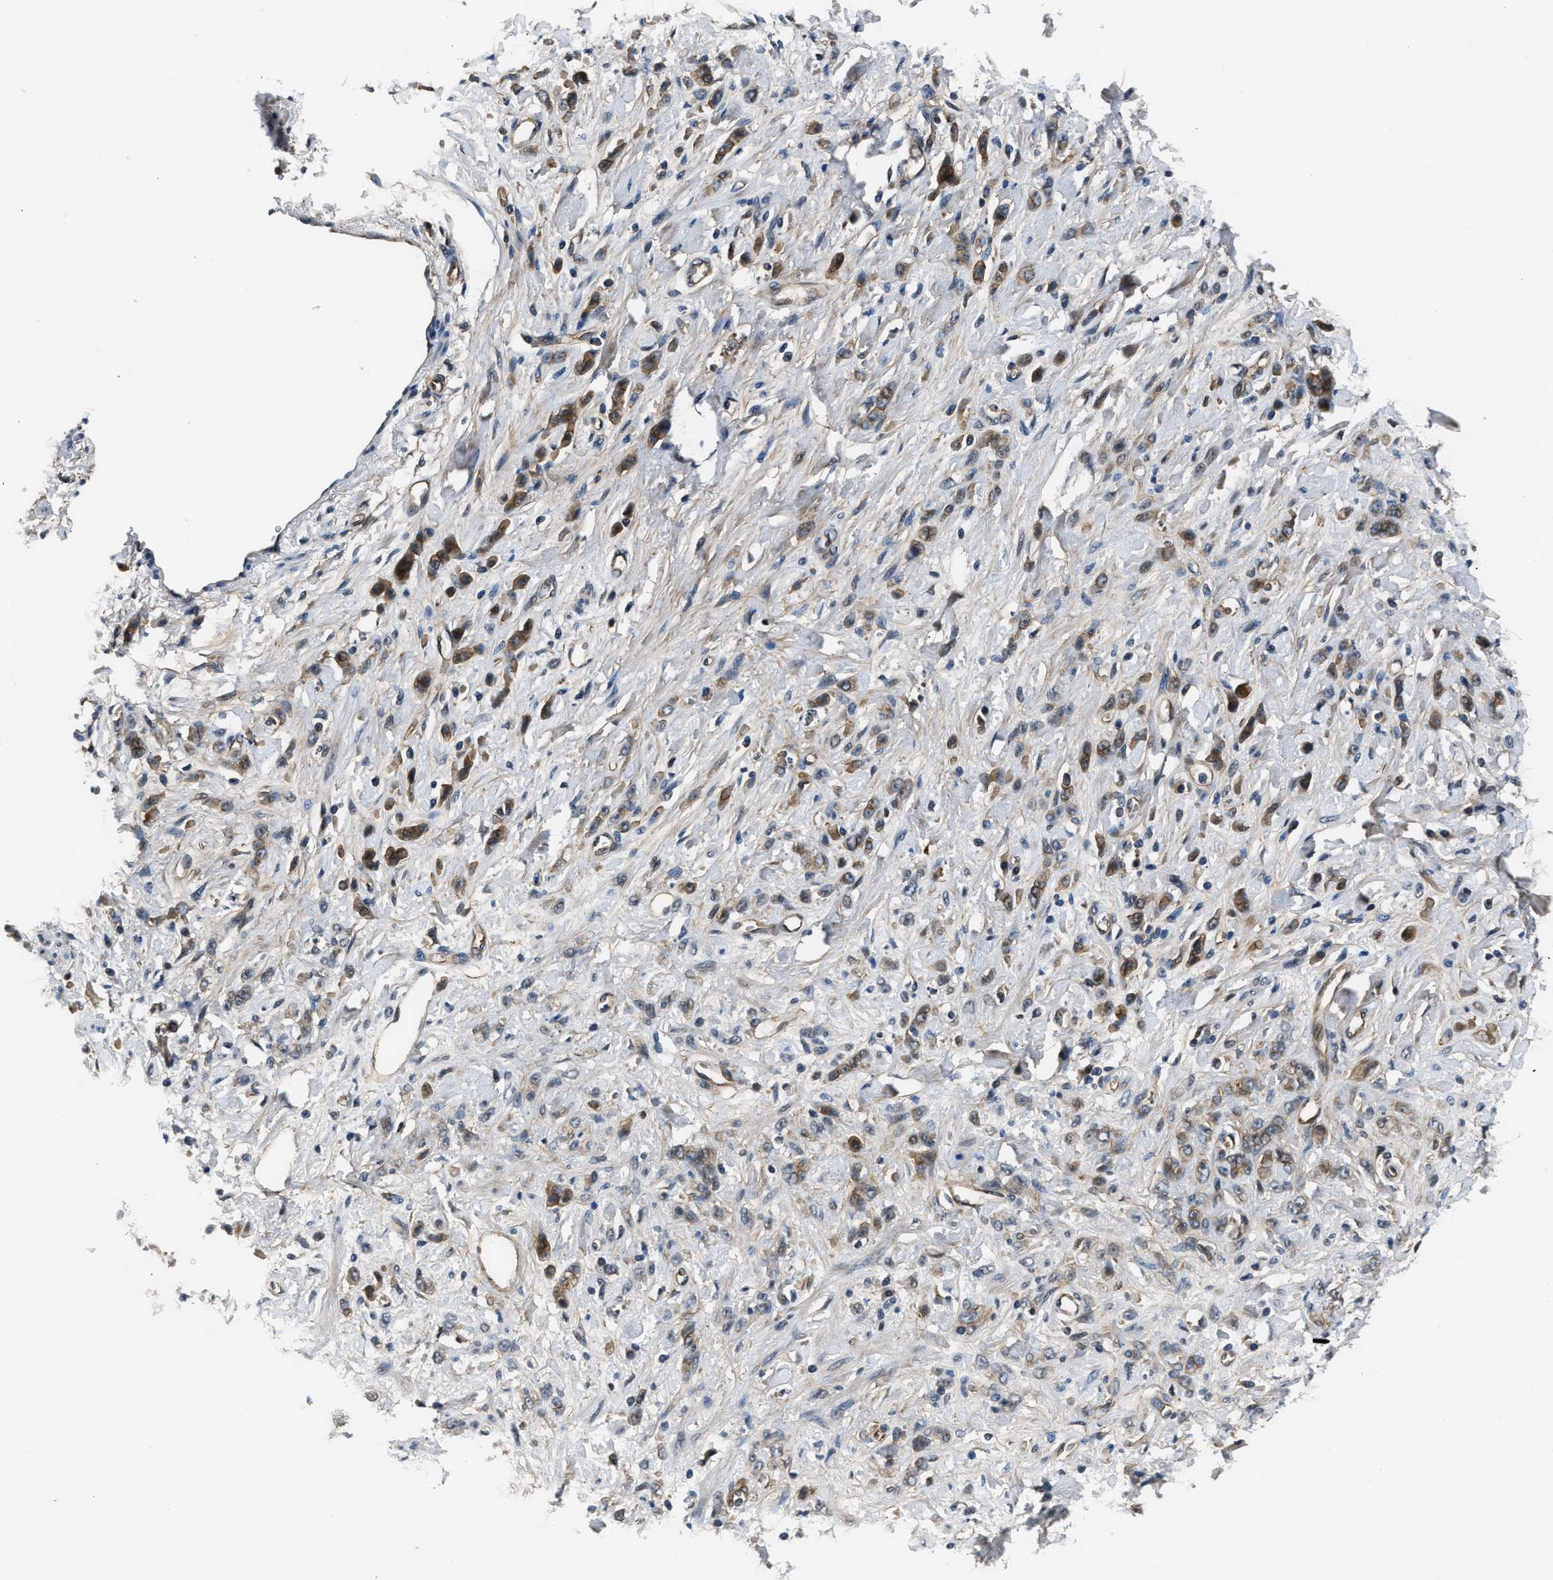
{"staining": {"intensity": "weak", "quantity": ">75%", "location": "cytoplasmic/membranous"}, "tissue": "stomach cancer", "cell_type": "Tumor cells", "image_type": "cancer", "snomed": [{"axis": "morphology", "description": "Normal tissue, NOS"}, {"axis": "morphology", "description": "Adenocarcinoma, NOS"}, {"axis": "topography", "description": "Stomach"}], "caption": "This image reveals stomach cancer stained with immunohistochemistry (IHC) to label a protein in brown. The cytoplasmic/membranous of tumor cells show weak positivity for the protein. Nuclei are counter-stained blue.", "gene": "COPS2", "patient": {"sex": "male", "age": 82}}